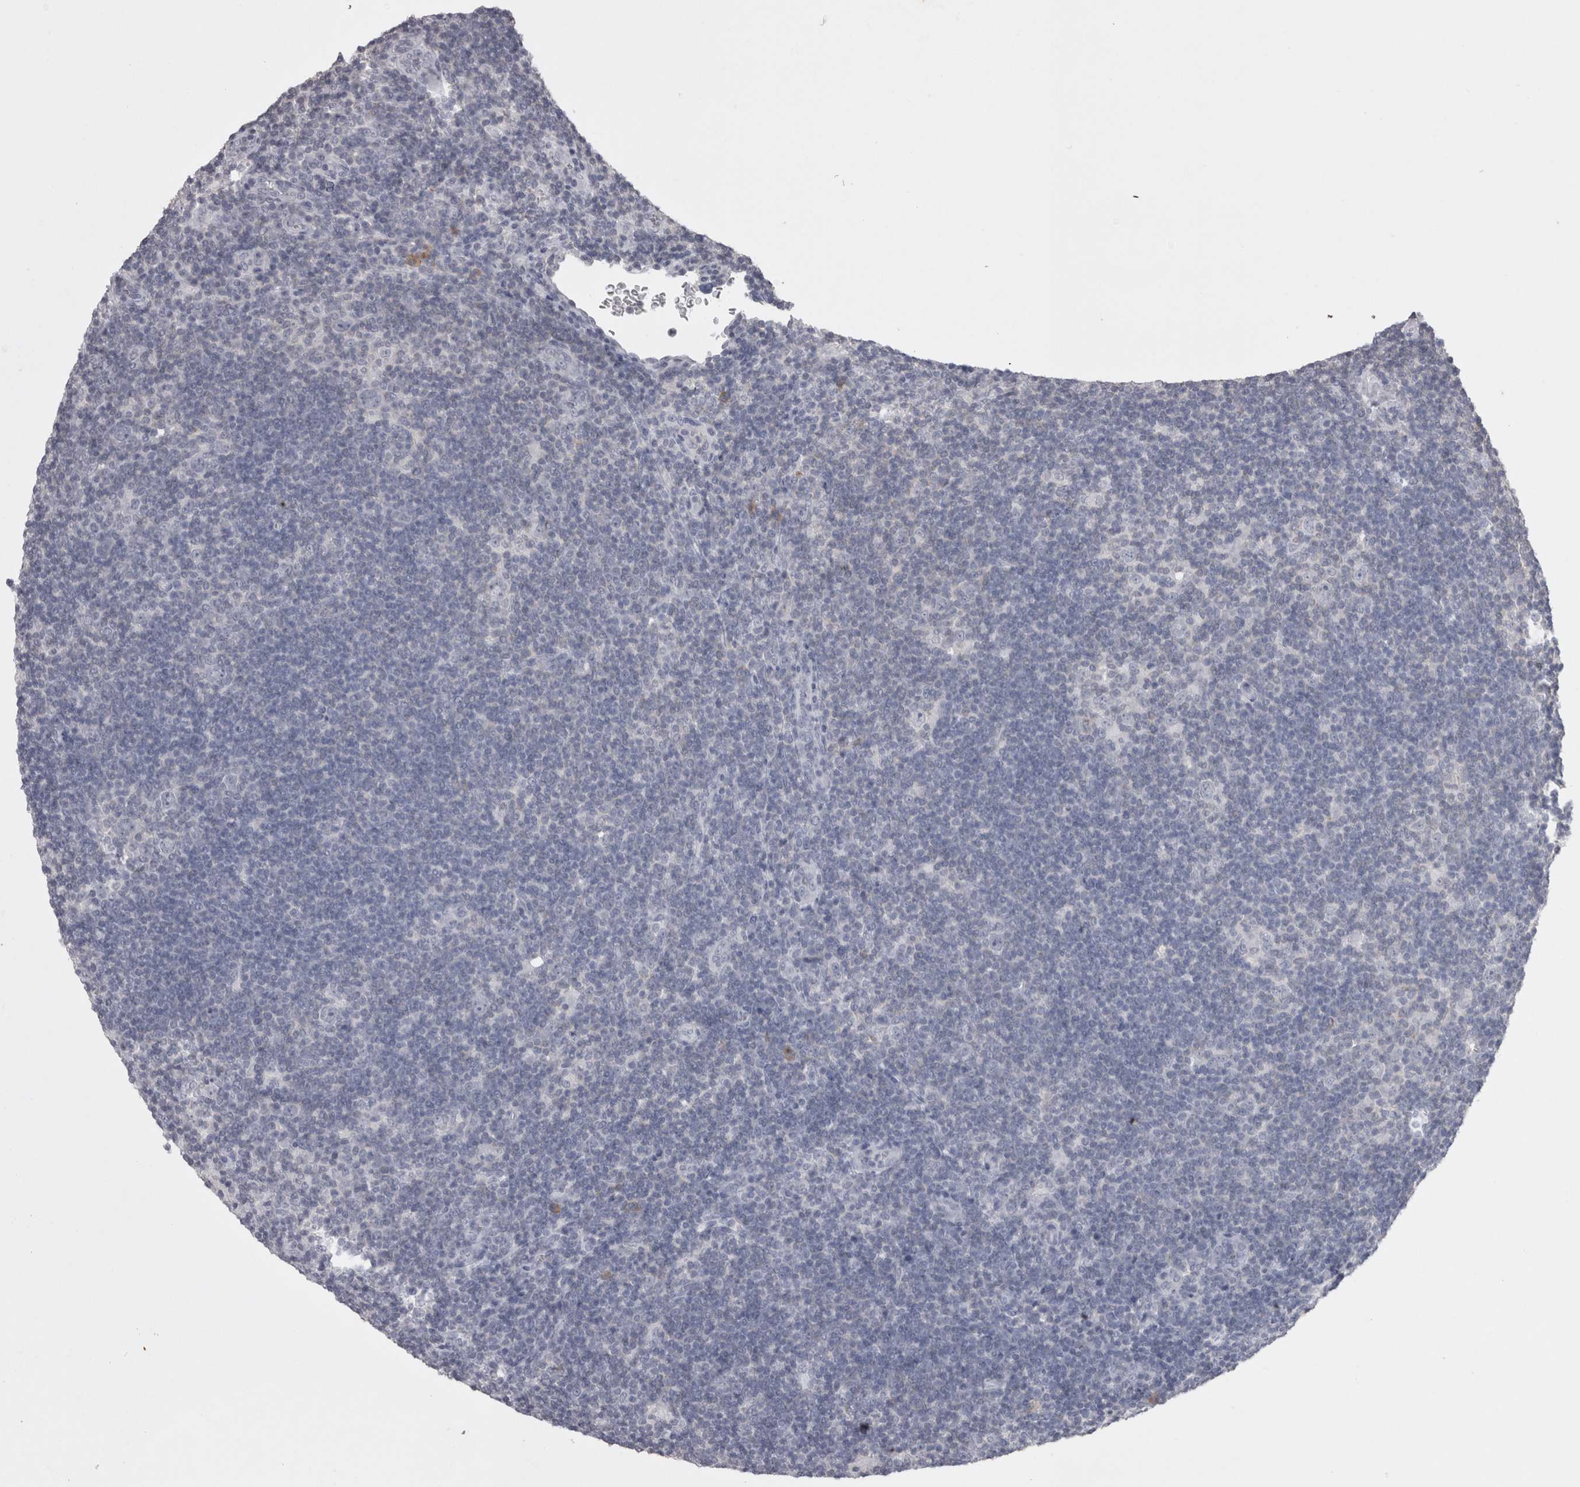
{"staining": {"intensity": "negative", "quantity": "none", "location": "none"}, "tissue": "lymphoma", "cell_type": "Tumor cells", "image_type": "cancer", "snomed": [{"axis": "morphology", "description": "Hodgkin's disease, NOS"}, {"axis": "topography", "description": "Lymph node"}], "caption": "The photomicrograph exhibits no staining of tumor cells in Hodgkin's disease.", "gene": "LAX1", "patient": {"sex": "female", "age": 57}}